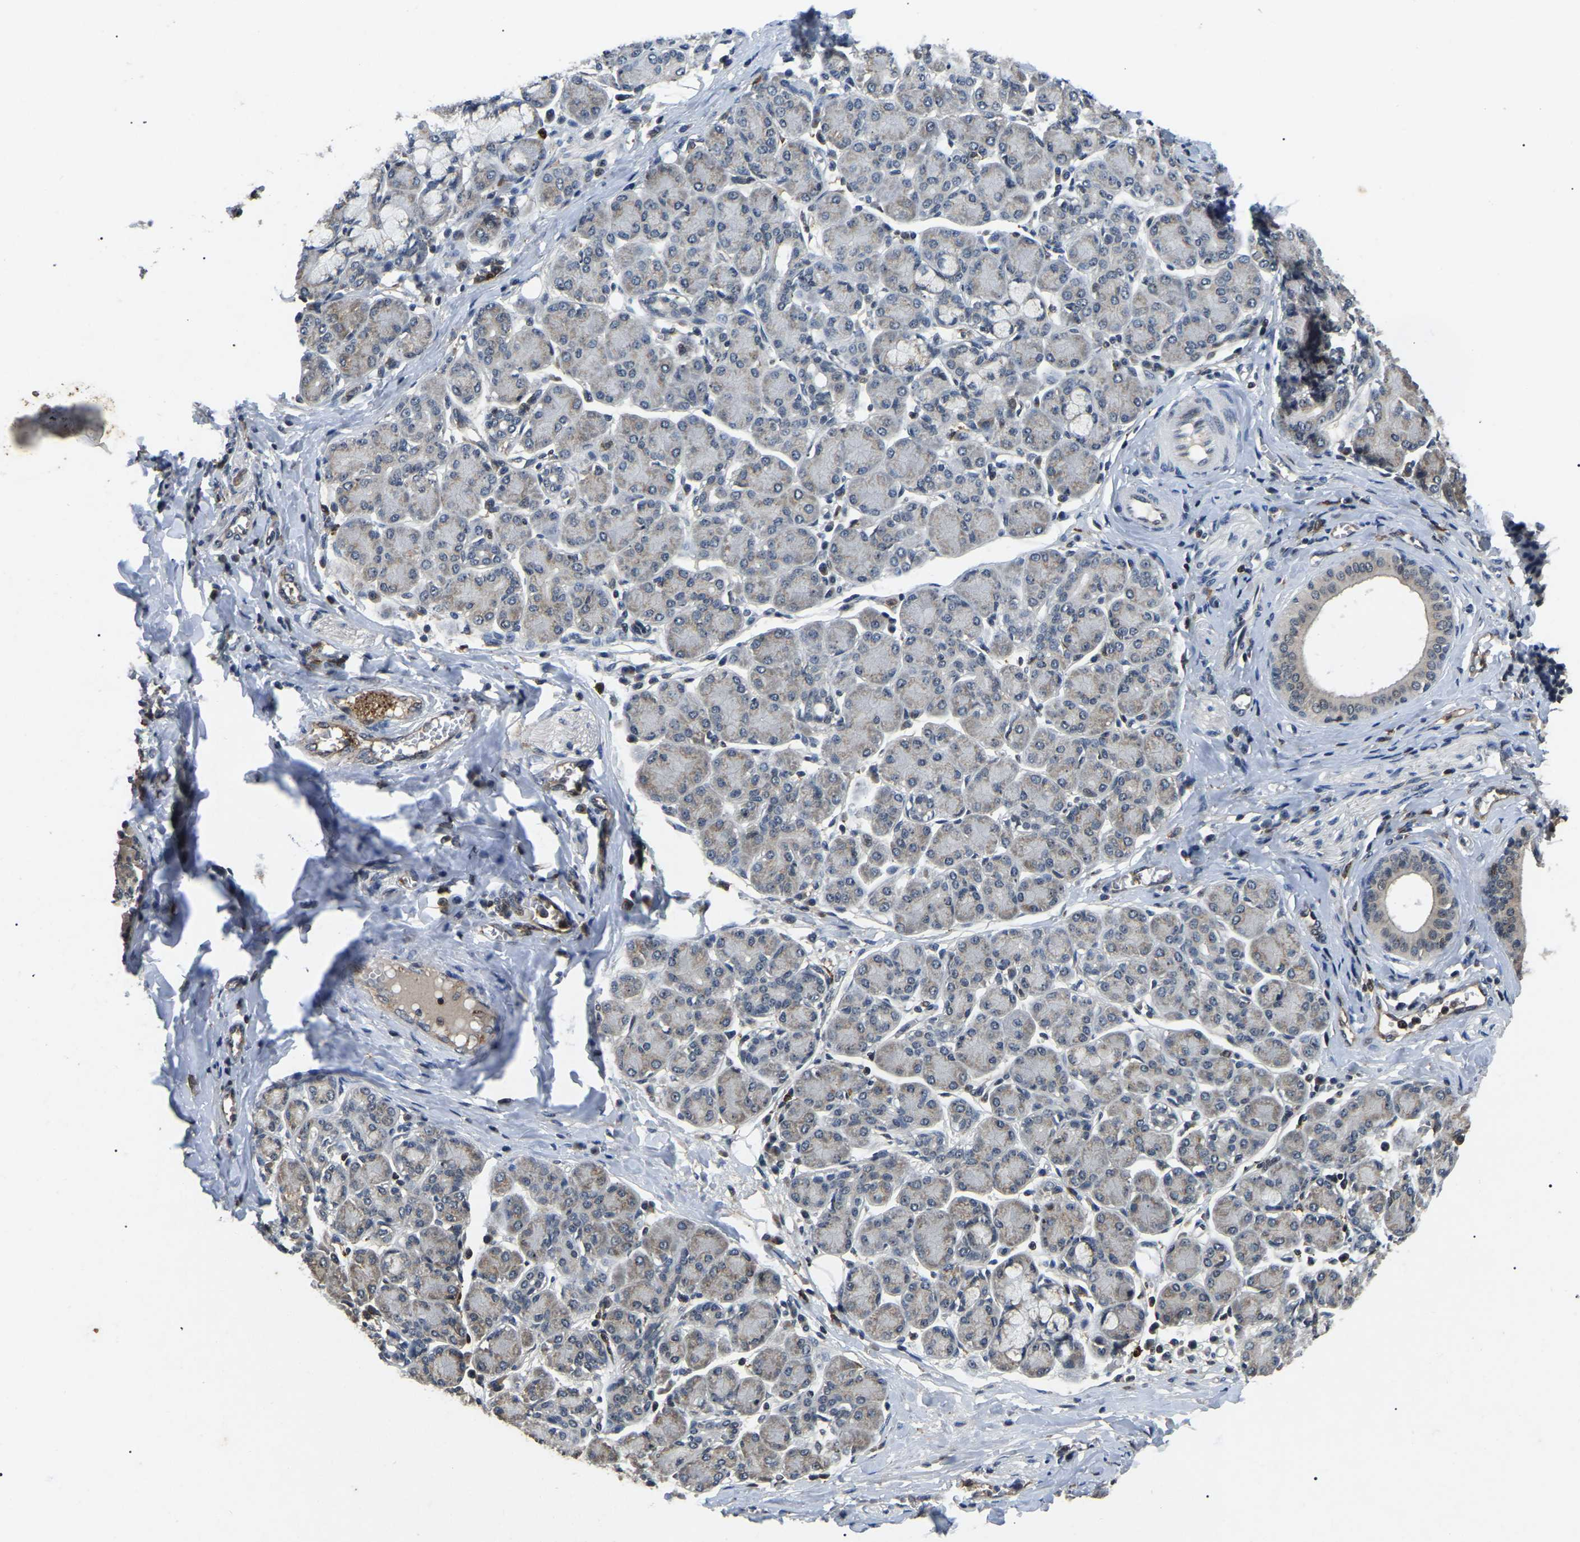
{"staining": {"intensity": "negative", "quantity": "none", "location": "none"}, "tissue": "salivary gland", "cell_type": "Glandular cells", "image_type": "normal", "snomed": [{"axis": "morphology", "description": "Normal tissue, NOS"}, {"axis": "morphology", "description": "Inflammation, NOS"}, {"axis": "topography", "description": "Lymph node"}, {"axis": "topography", "description": "Salivary gland"}], "caption": "Immunohistochemistry (IHC) image of benign salivary gland: human salivary gland stained with DAB (3,3'-diaminobenzidine) reveals no significant protein positivity in glandular cells.", "gene": "RBM28", "patient": {"sex": "male", "age": 3}}